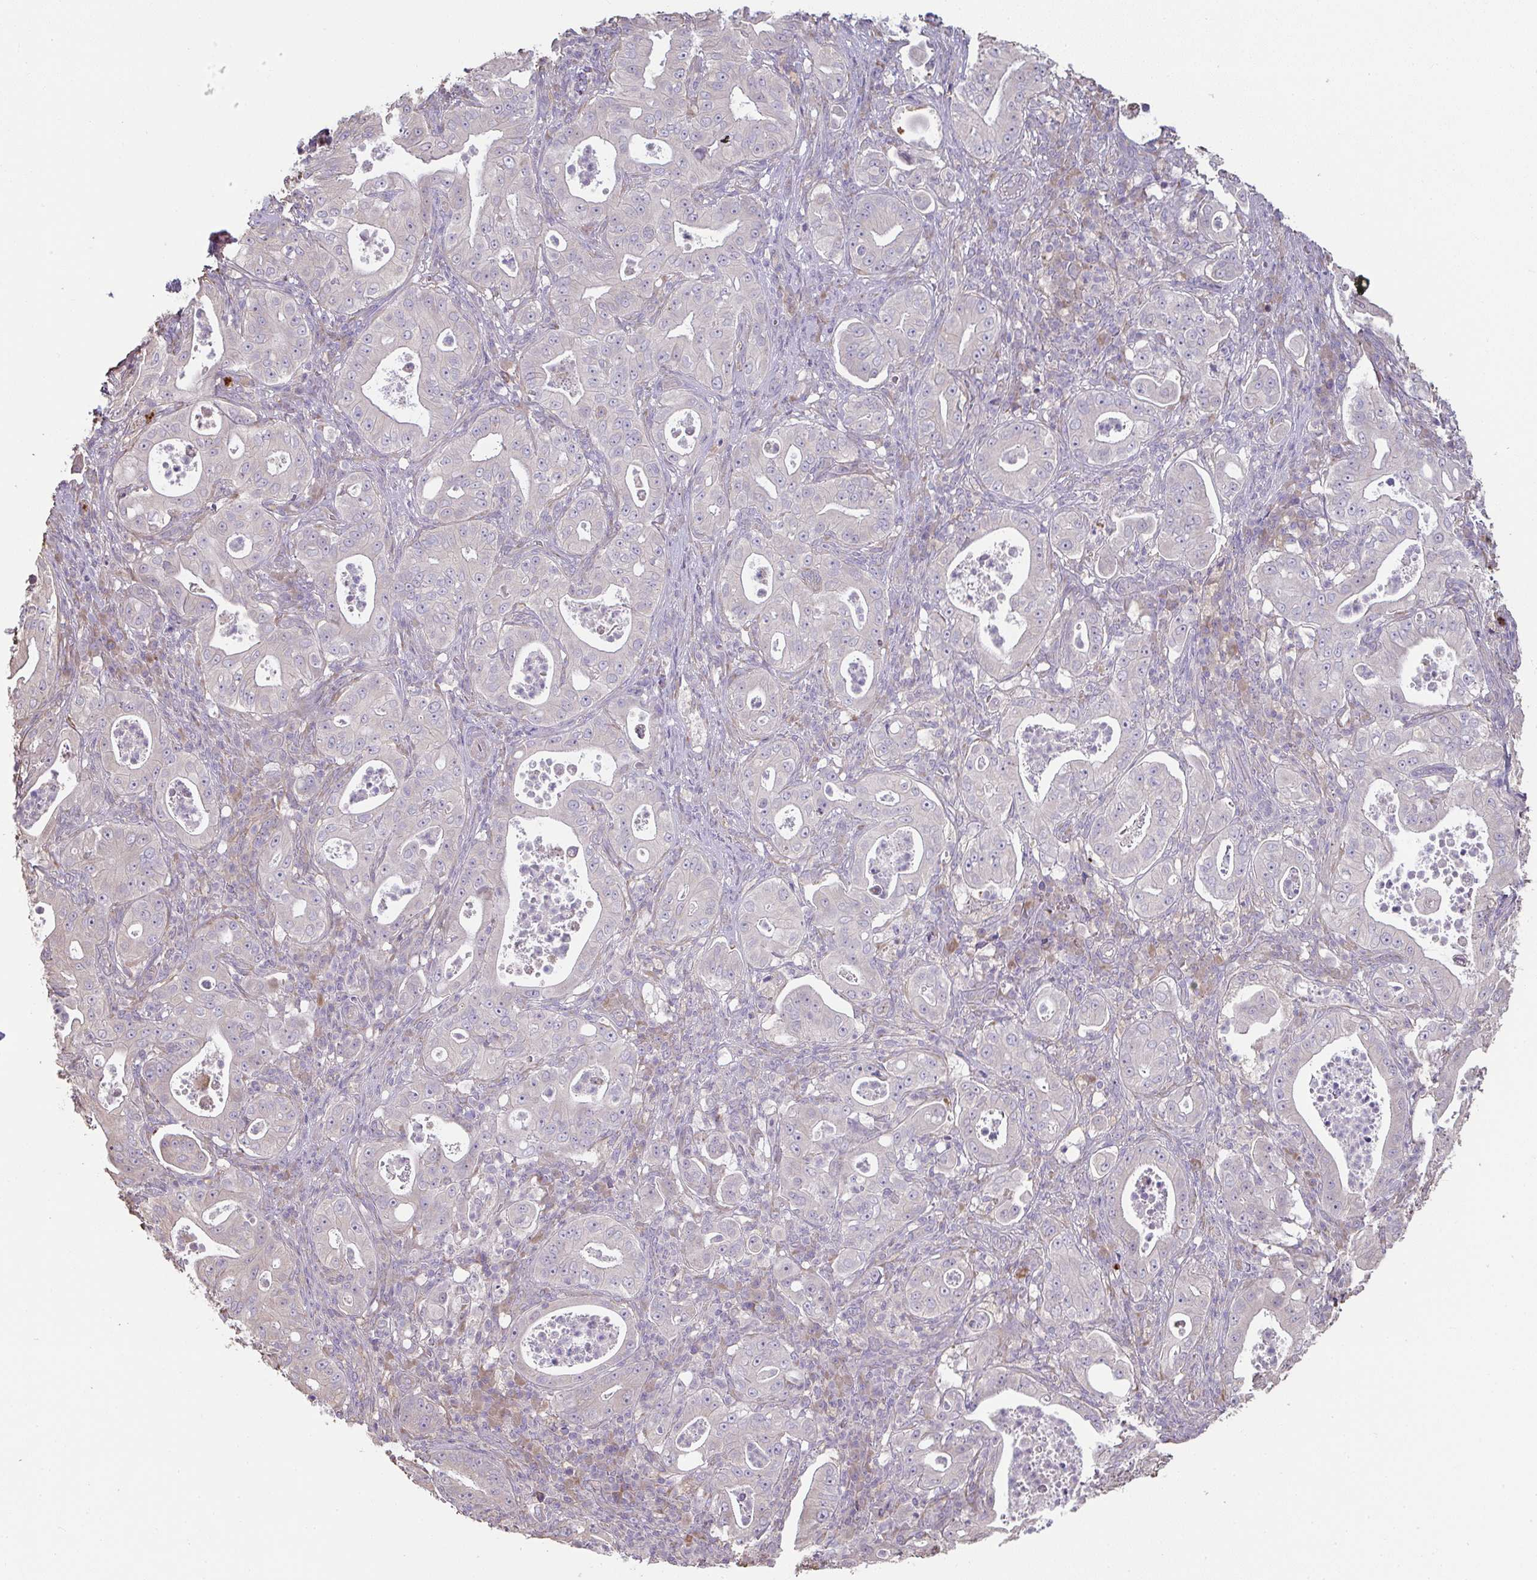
{"staining": {"intensity": "negative", "quantity": "none", "location": "none"}, "tissue": "pancreatic cancer", "cell_type": "Tumor cells", "image_type": "cancer", "snomed": [{"axis": "morphology", "description": "Adenocarcinoma, NOS"}, {"axis": "topography", "description": "Pancreas"}], "caption": "IHC histopathology image of neoplastic tissue: human pancreatic cancer stained with DAB demonstrates no significant protein staining in tumor cells. (DAB (3,3'-diaminobenzidine) immunohistochemistry (IHC), high magnification).", "gene": "BRINP3", "patient": {"sex": "male", "age": 71}}